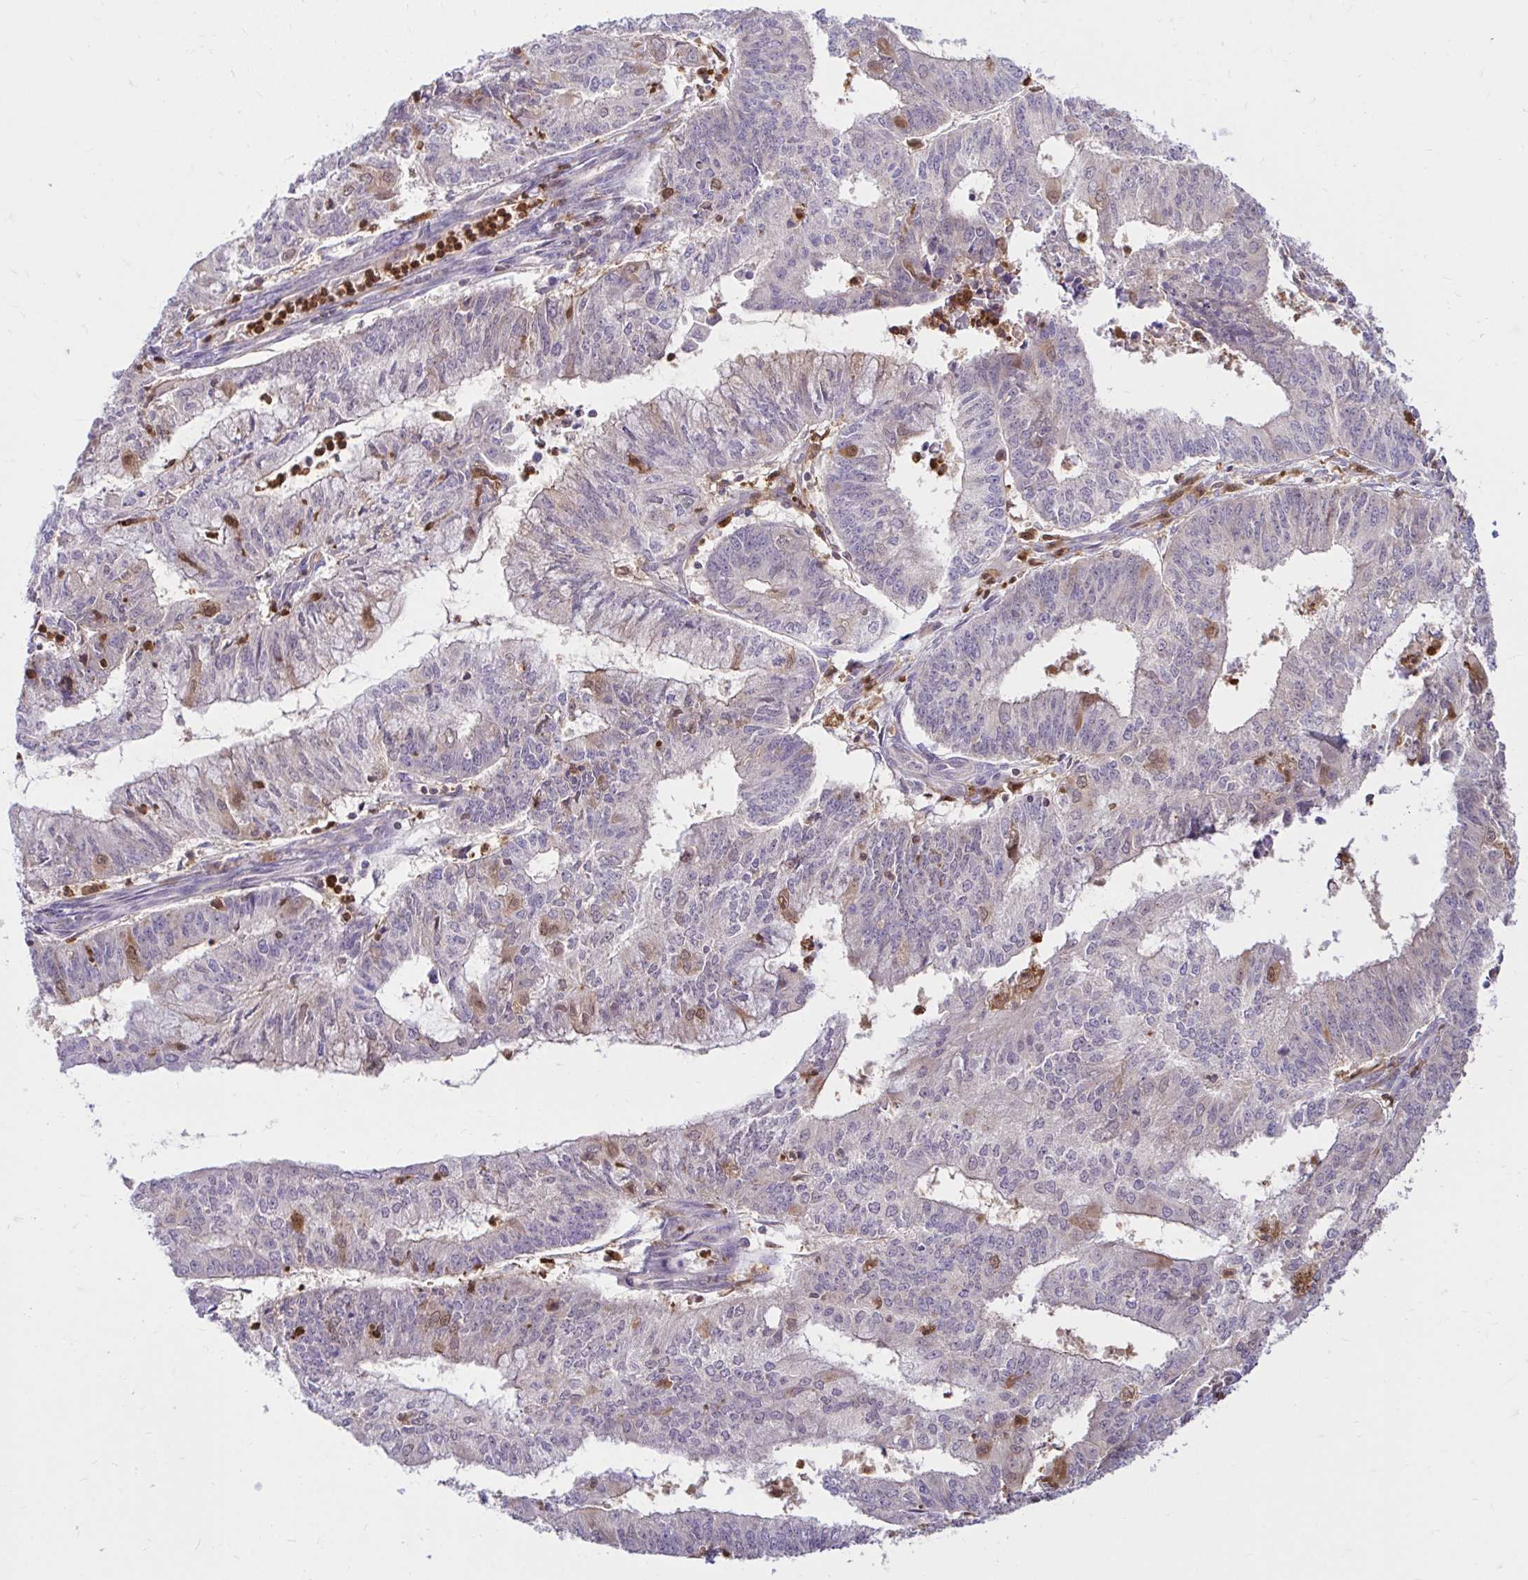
{"staining": {"intensity": "negative", "quantity": "none", "location": "none"}, "tissue": "endometrial cancer", "cell_type": "Tumor cells", "image_type": "cancer", "snomed": [{"axis": "morphology", "description": "Adenocarcinoma, NOS"}, {"axis": "topography", "description": "Endometrium"}], "caption": "The IHC photomicrograph has no significant expression in tumor cells of adenocarcinoma (endometrial) tissue.", "gene": "PYCARD", "patient": {"sex": "female", "age": 61}}